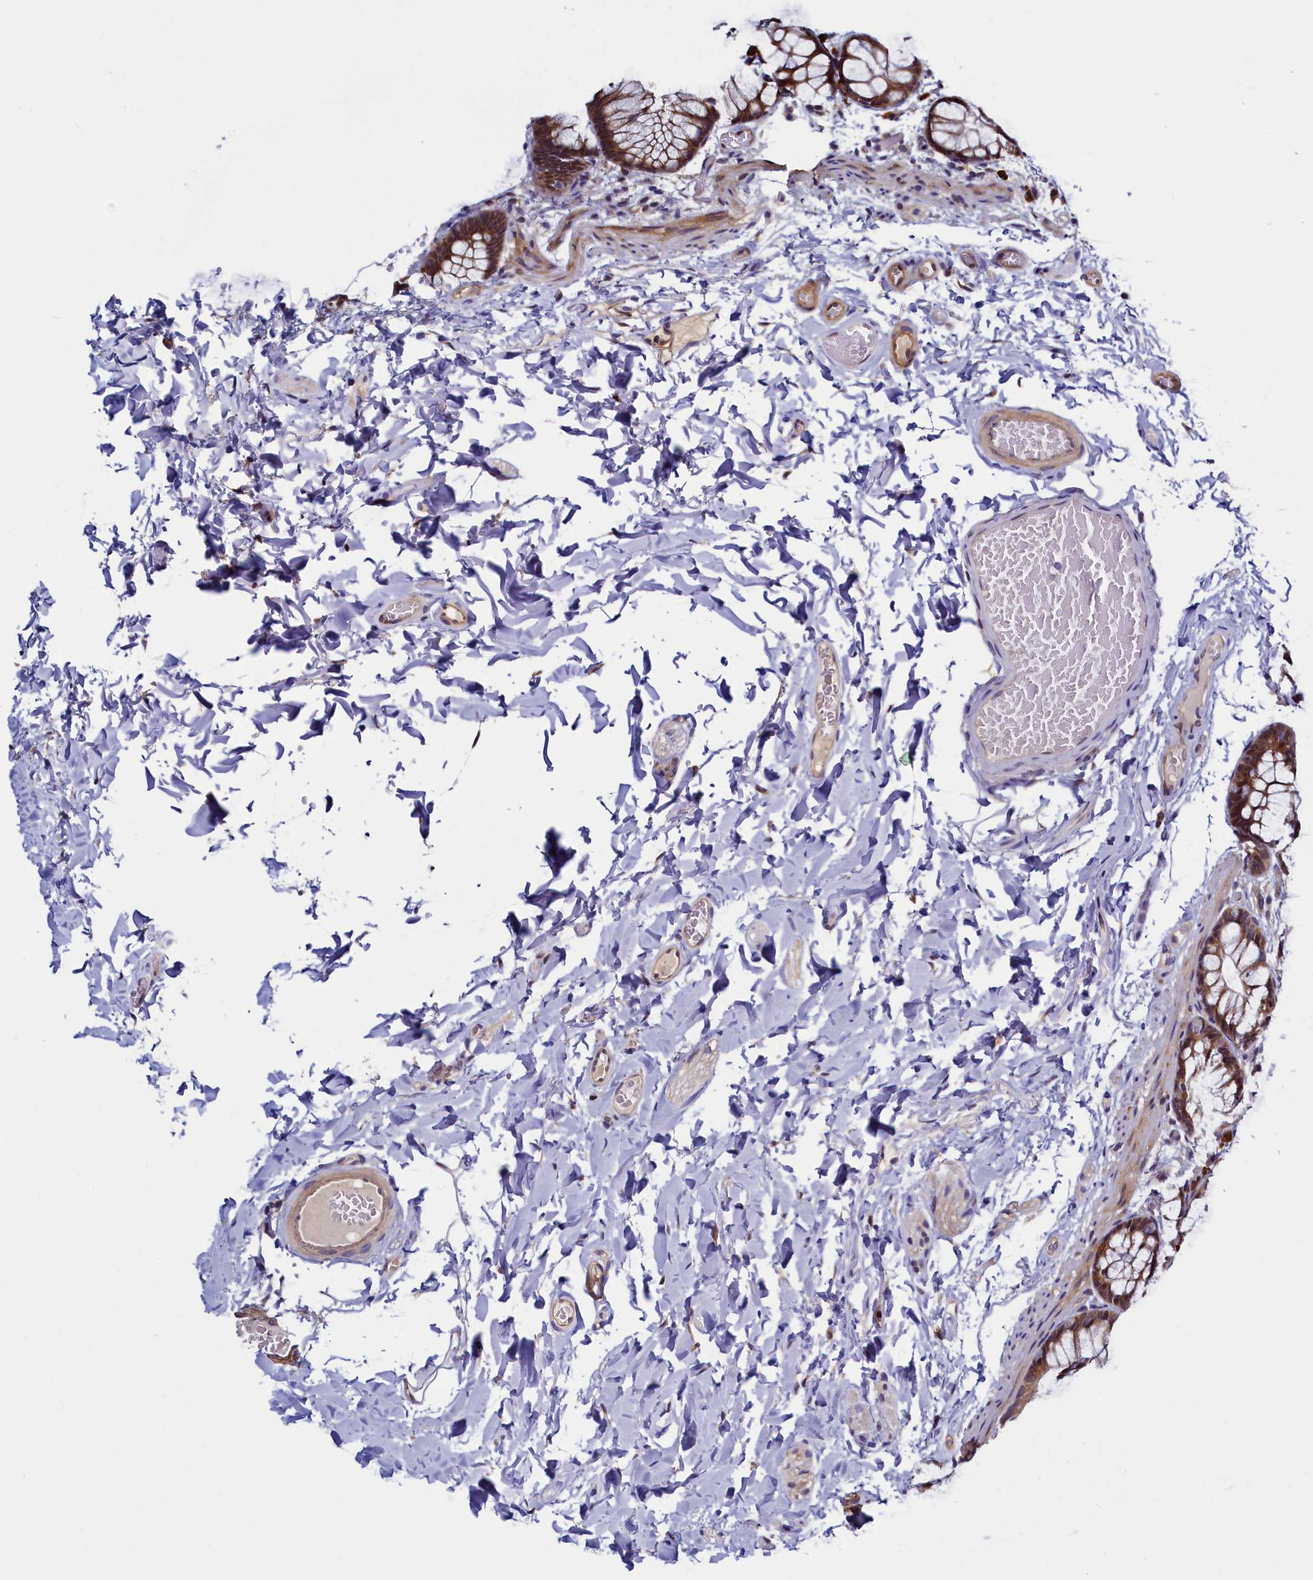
{"staining": {"intensity": "weak", "quantity": ">75%", "location": "cytoplasmic/membranous"}, "tissue": "colon", "cell_type": "Endothelial cells", "image_type": "normal", "snomed": [{"axis": "morphology", "description": "Normal tissue, NOS"}, {"axis": "topography", "description": "Colon"}], "caption": "Unremarkable colon reveals weak cytoplasmic/membranous staining in approximately >75% of endothelial cells Nuclei are stained in blue..", "gene": "SLC16A14", "patient": {"sex": "male", "age": 47}}